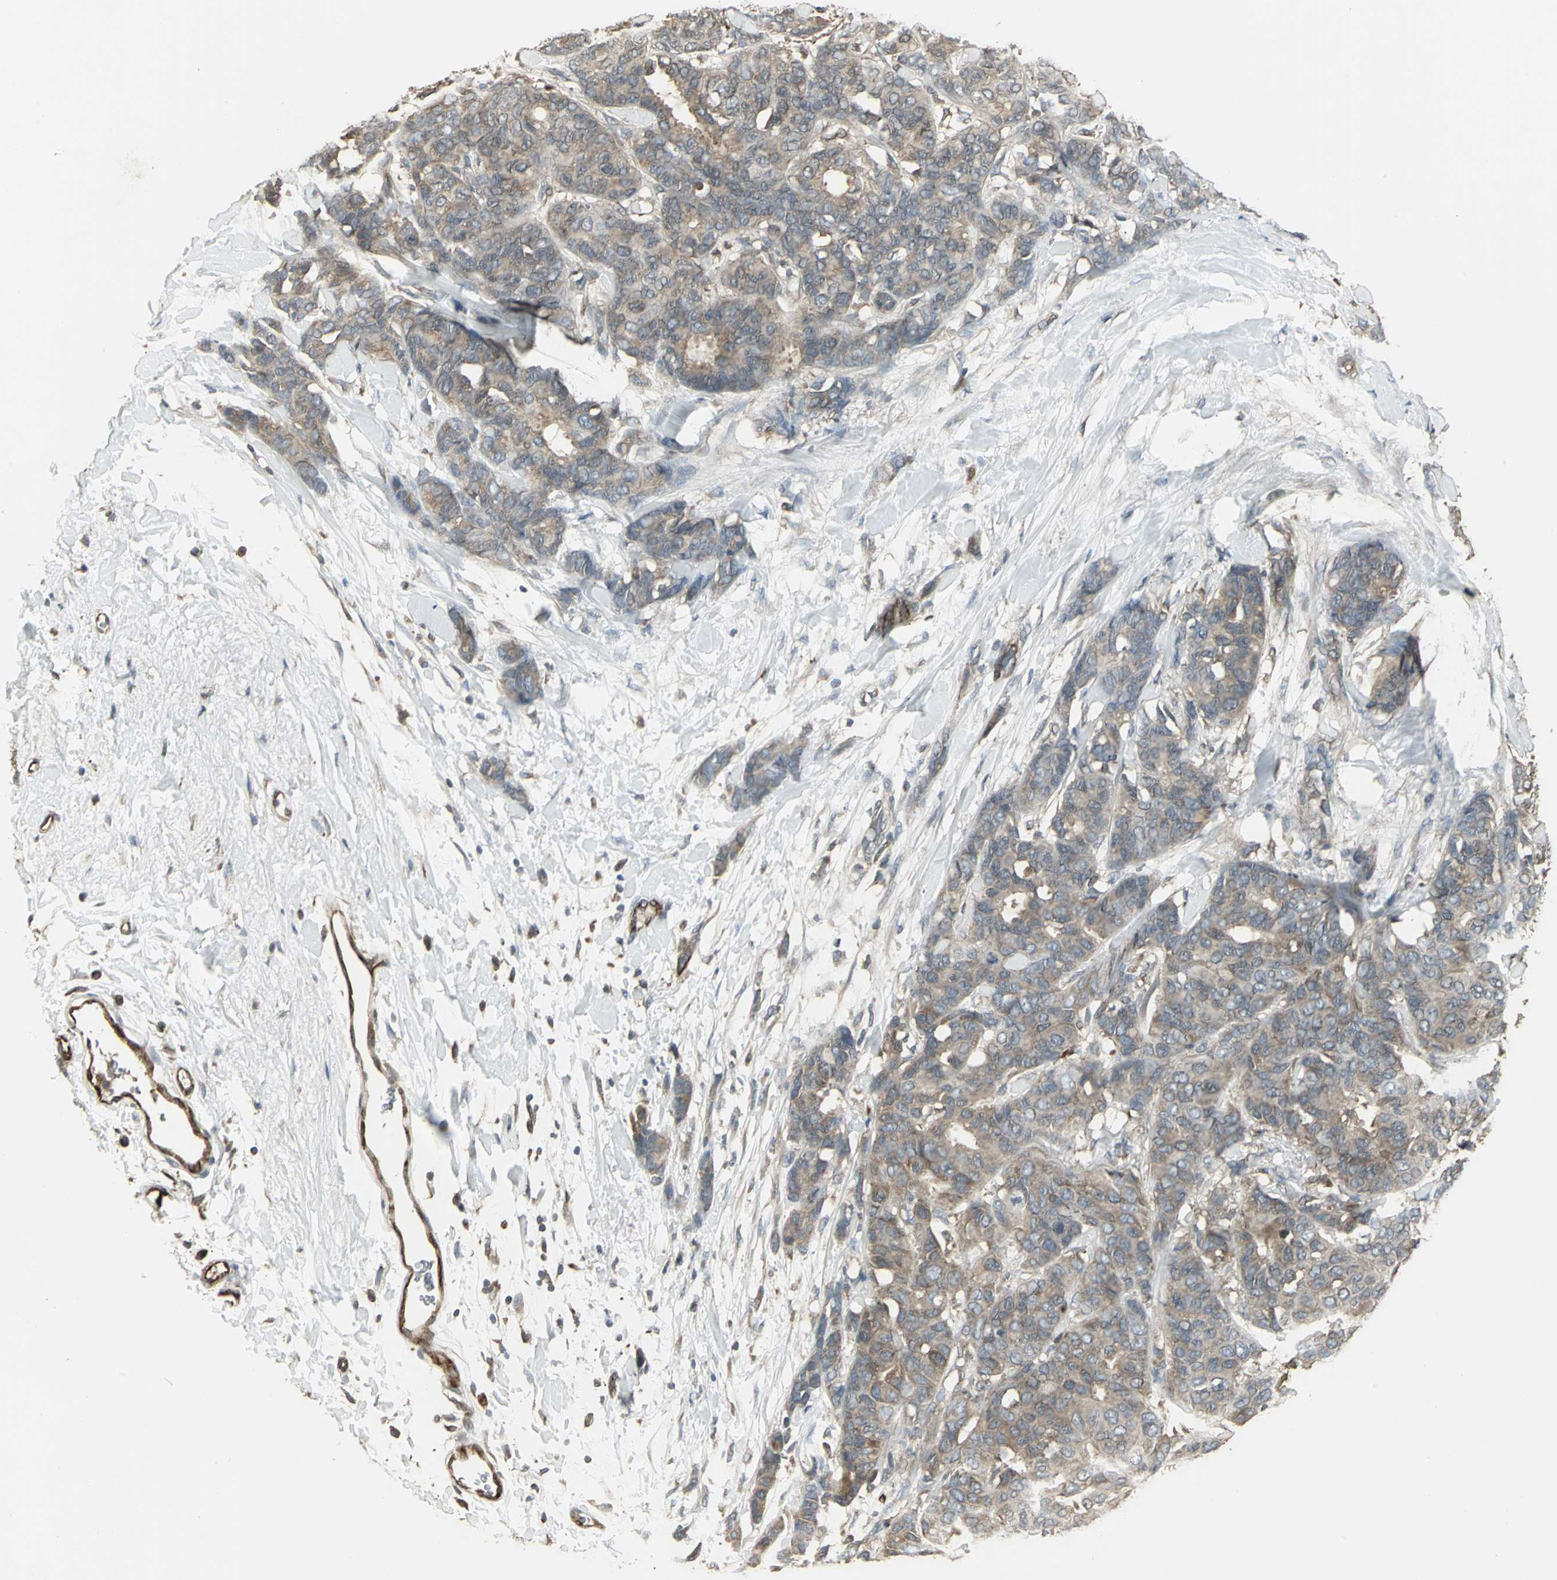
{"staining": {"intensity": "moderate", "quantity": ">75%", "location": "cytoplasmic/membranous"}, "tissue": "breast cancer", "cell_type": "Tumor cells", "image_type": "cancer", "snomed": [{"axis": "morphology", "description": "Duct carcinoma"}, {"axis": "topography", "description": "Breast"}], "caption": "Immunohistochemistry image of neoplastic tissue: breast cancer stained using immunohistochemistry (IHC) shows medium levels of moderate protein expression localized specifically in the cytoplasmic/membranous of tumor cells, appearing as a cytoplasmic/membranous brown color.", "gene": "PRXL2B", "patient": {"sex": "female", "age": 87}}